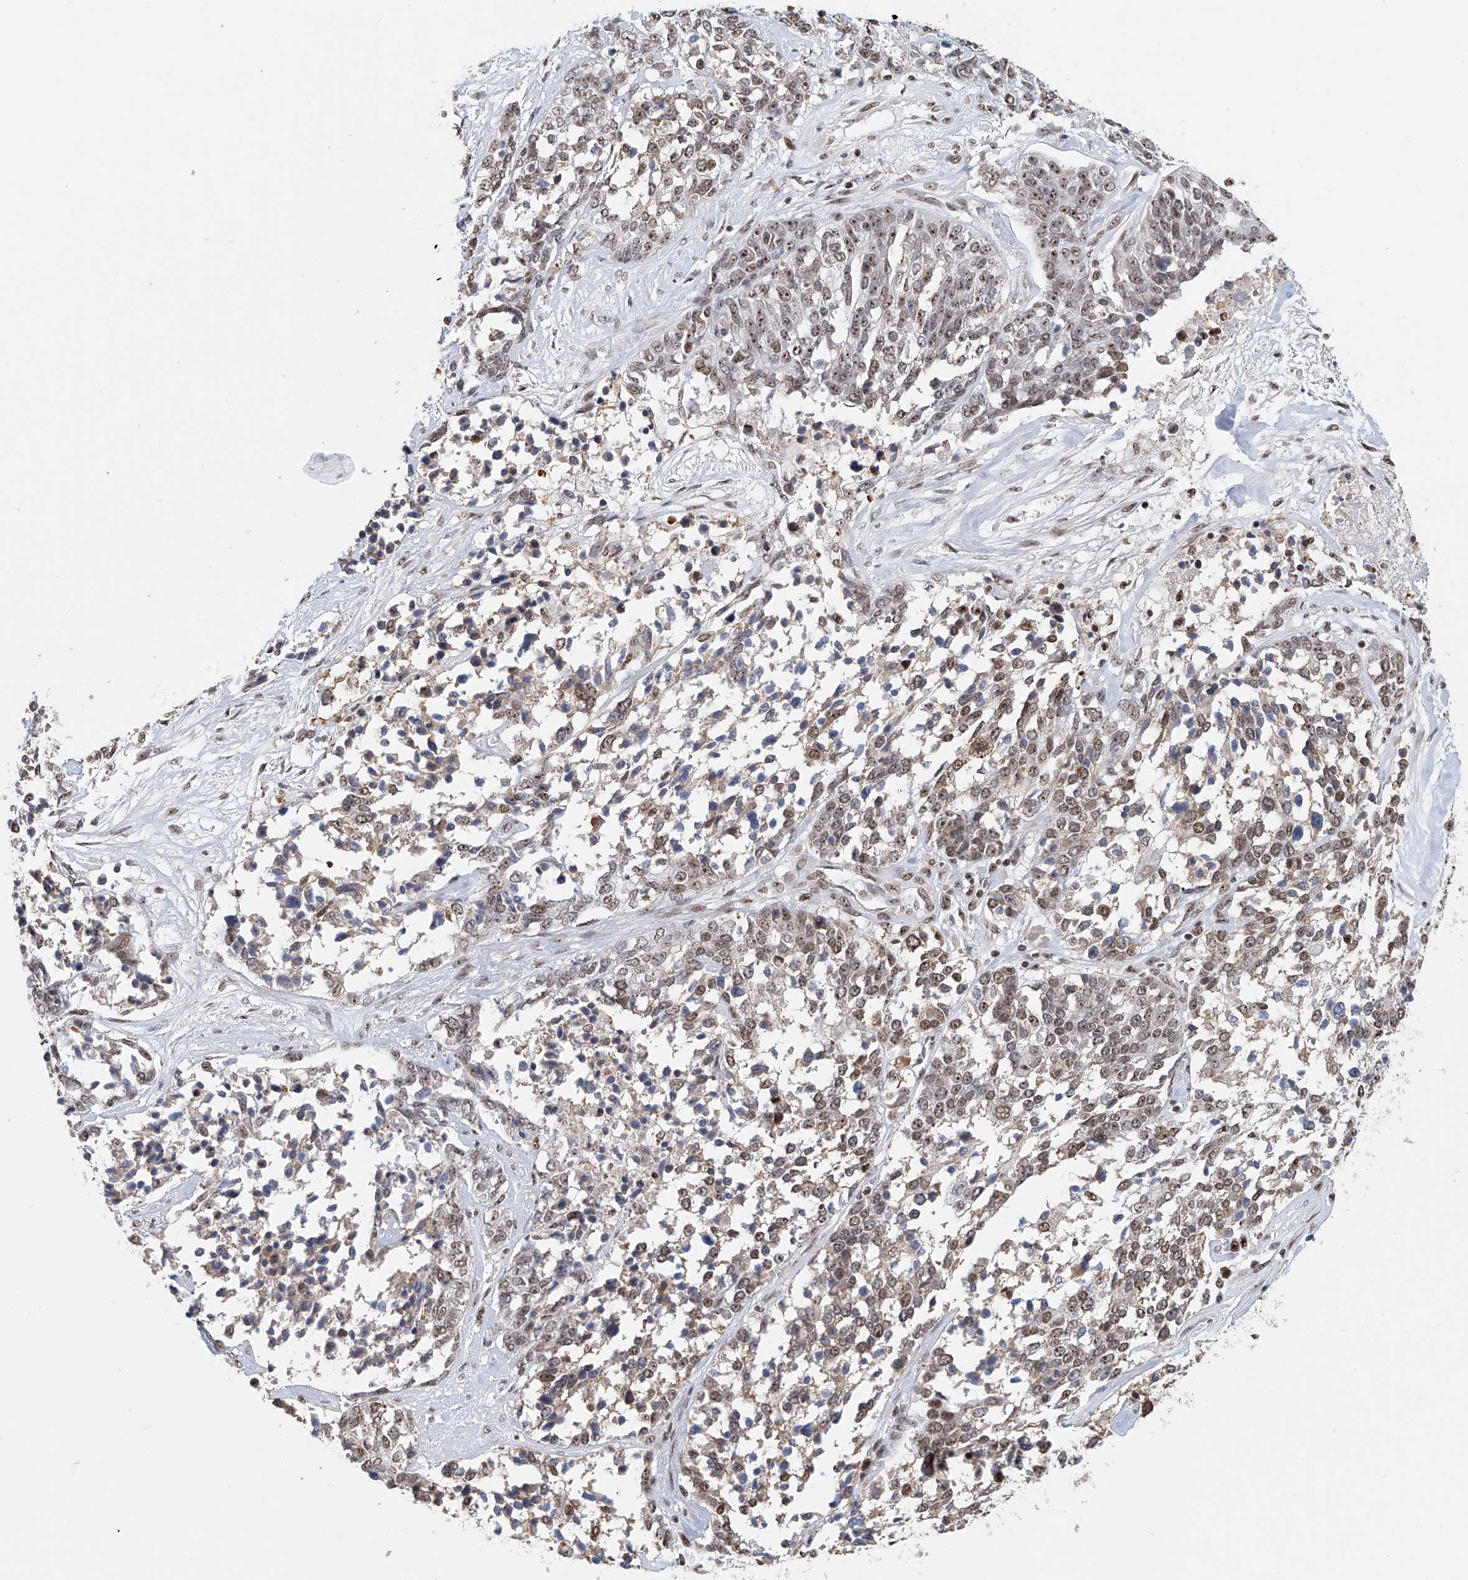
{"staining": {"intensity": "moderate", "quantity": ">75%", "location": "nuclear"}, "tissue": "ovarian cancer", "cell_type": "Tumor cells", "image_type": "cancer", "snomed": [{"axis": "morphology", "description": "Cystadenocarcinoma, serous, NOS"}, {"axis": "topography", "description": "Ovary"}], "caption": "This photomicrograph reveals ovarian serous cystadenocarcinoma stained with IHC to label a protein in brown. The nuclear of tumor cells show moderate positivity for the protein. Nuclei are counter-stained blue.", "gene": "PRUNE2", "patient": {"sex": "female", "age": 44}}